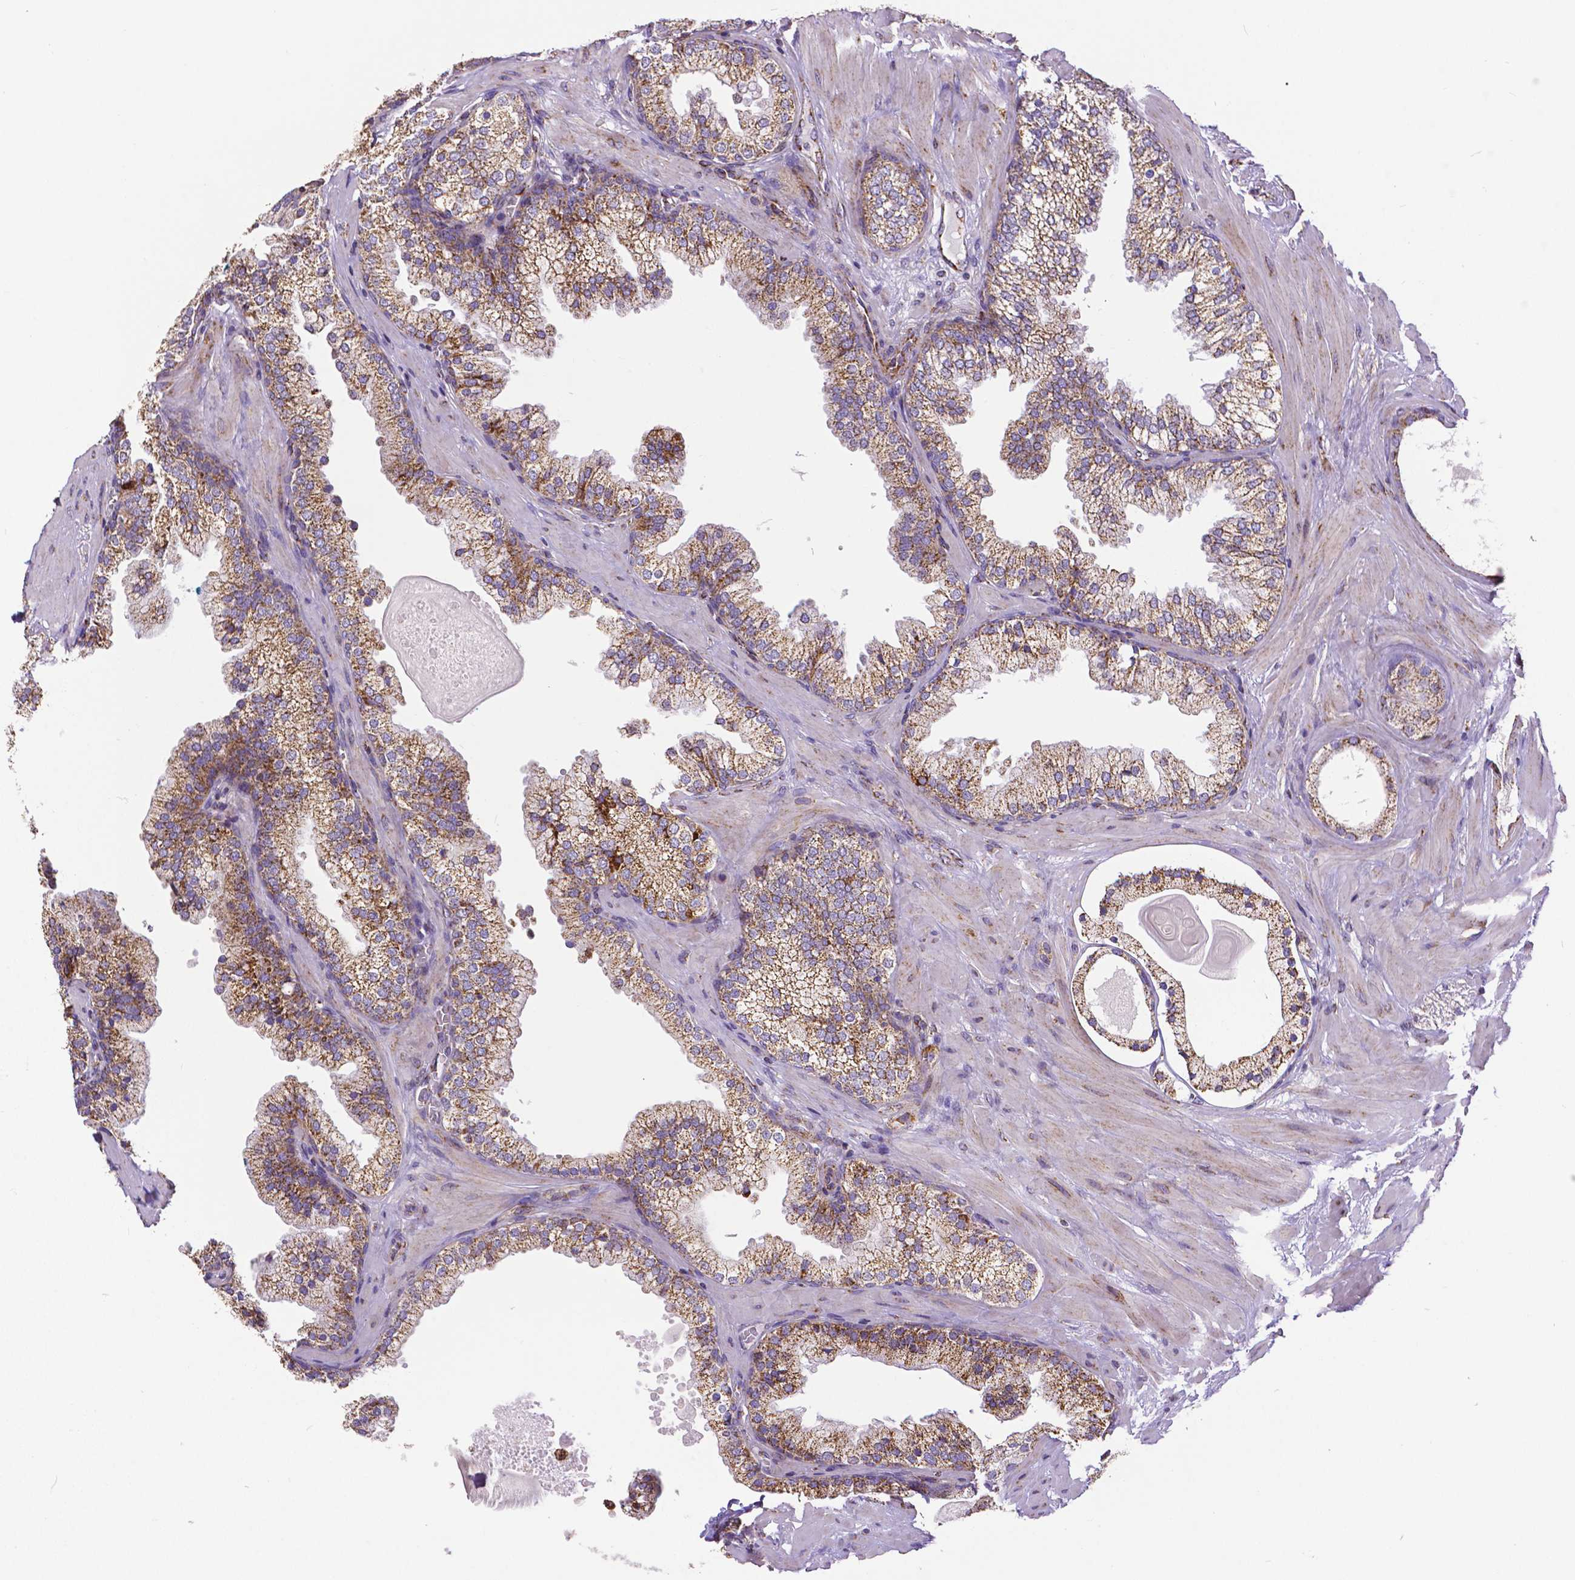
{"staining": {"intensity": "strong", "quantity": ">75%", "location": "cytoplasmic/membranous"}, "tissue": "prostate", "cell_type": "Glandular cells", "image_type": "normal", "snomed": [{"axis": "morphology", "description": "Normal tissue, NOS"}, {"axis": "topography", "description": "Prostate"}, {"axis": "topography", "description": "Peripheral nerve tissue"}], "caption": "Immunohistochemistry (IHC) (DAB (3,3'-diaminobenzidine)) staining of benign human prostate demonstrates strong cytoplasmic/membranous protein staining in approximately >75% of glandular cells.", "gene": "MACC1", "patient": {"sex": "male", "age": 61}}